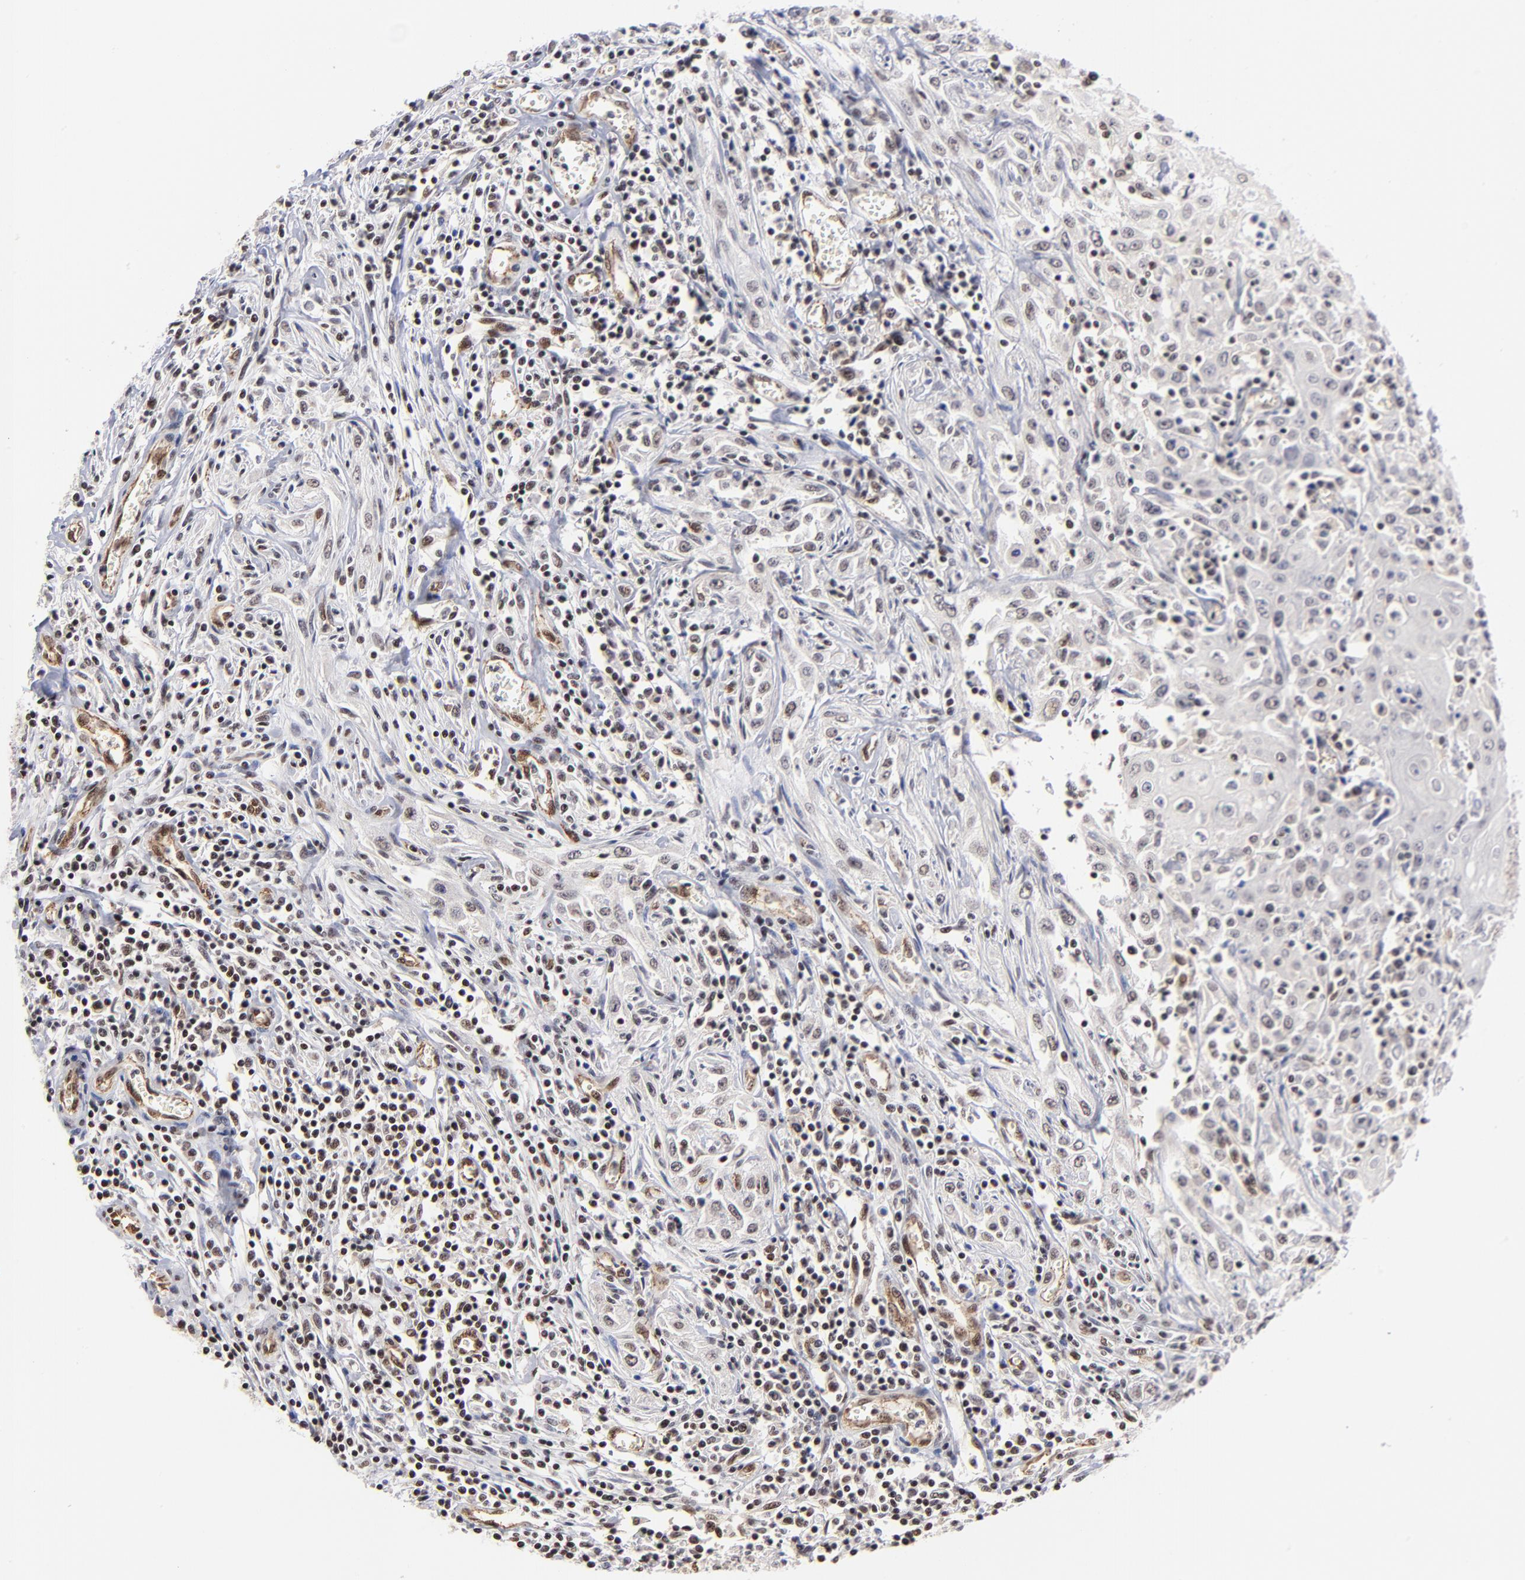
{"staining": {"intensity": "weak", "quantity": "25%-75%", "location": "nuclear"}, "tissue": "head and neck cancer", "cell_type": "Tumor cells", "image_type": "cancer", "snomed": [{"axis": "morphology", "description": "Squamous cell carcinoma, NOS"}, {"axis": "topography", "description": "Oral tissue"}, {"axis": "topography", "description": "Head-Neck"}], "caption": "This photomicrograph reveals immunohistochemistry staining of head and neck squamous cell carcinoma, with low weak nuclear staining in about 25%-75% of tumor cells.", "gene": "GABPA", "patient": {"sex": "female", "age": 76}}